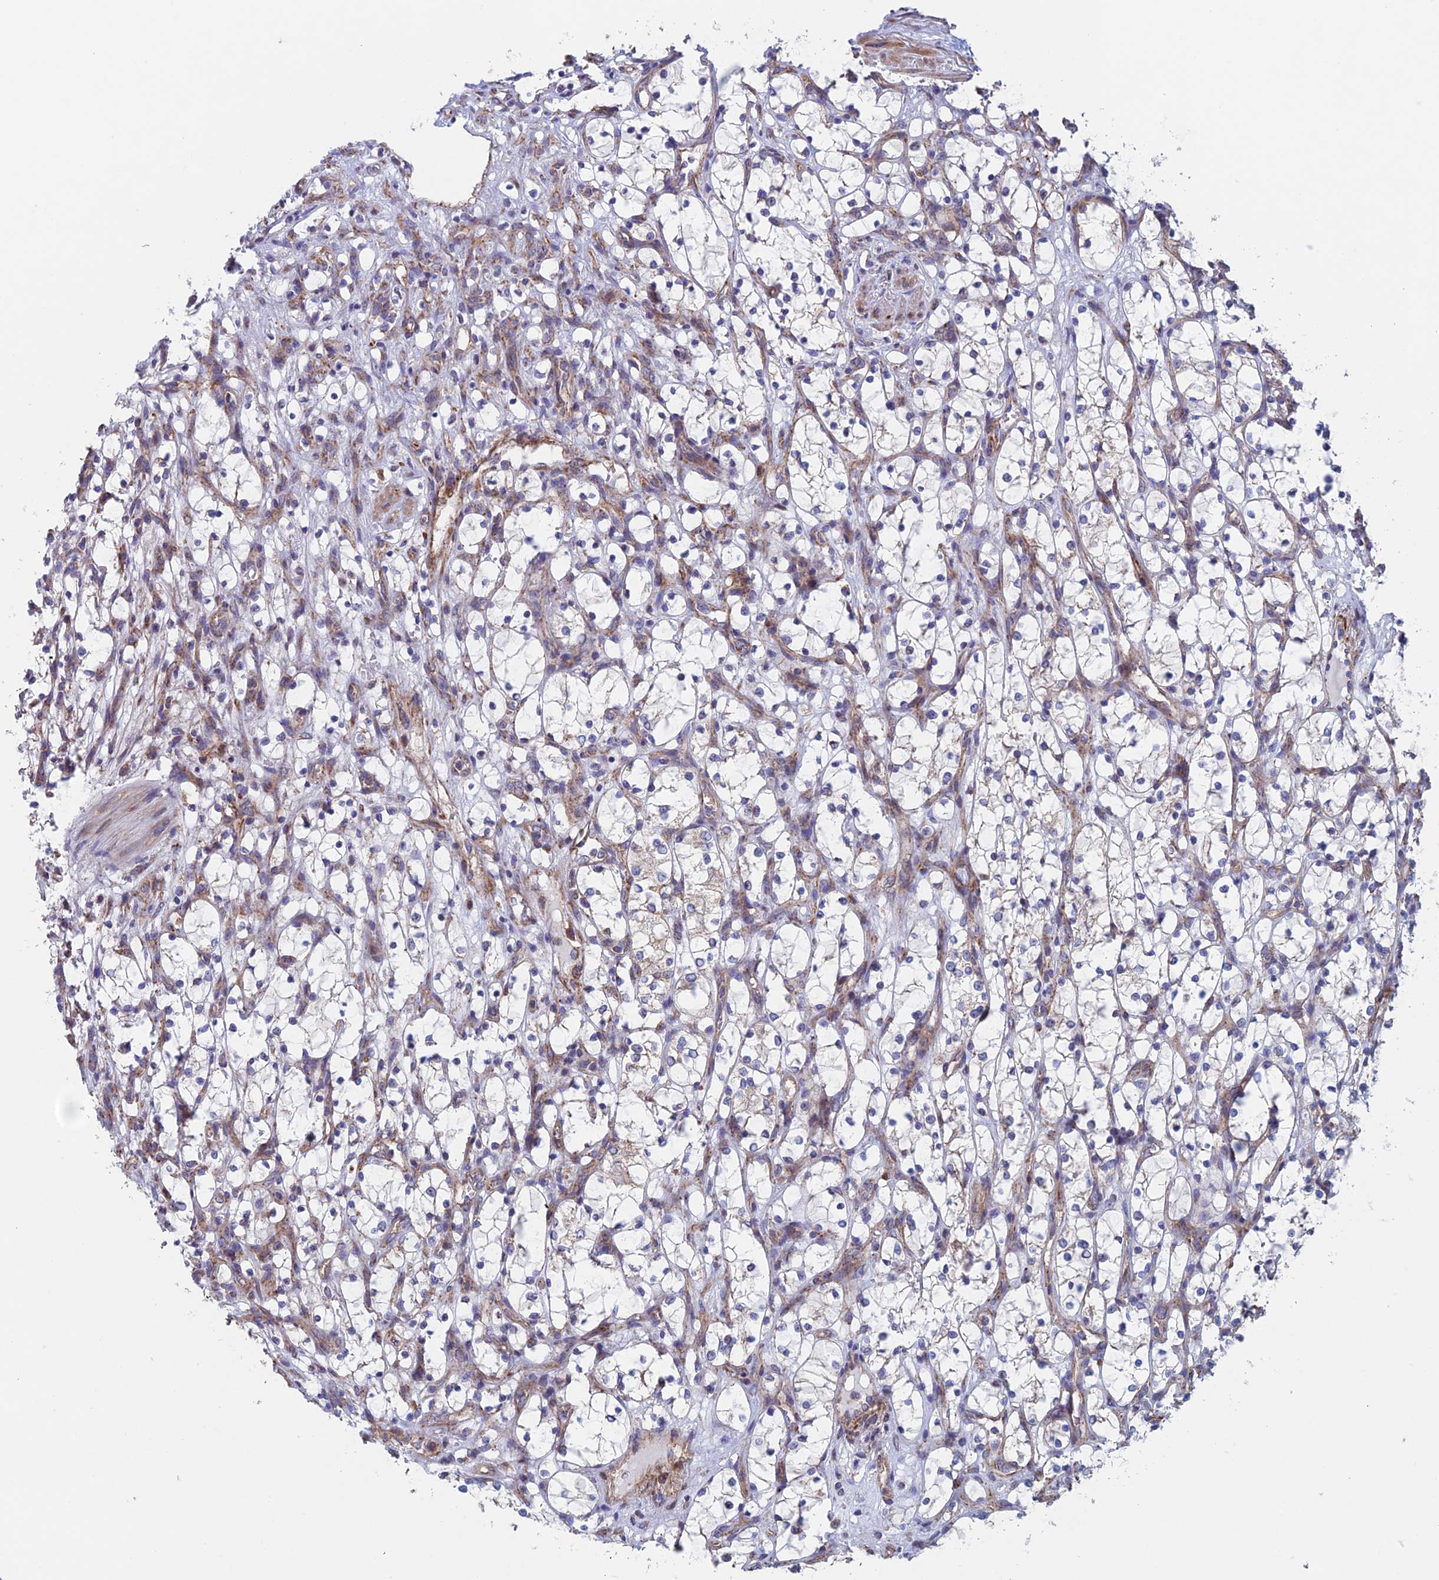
{"staining": {"intensity": "negative", "quantity": "none", "location": "none"}, "tissue": "renal cancer", "cell_type": "Tumor cells", "image_type": "cancer", "snomed": [{"axis": "morphology", "description": "Adenocarcinoma, NOS"}, {"axis": "topography", "description": "Kidney"}], "caption": "Immunohistochemistry of renal cancer demonstrates no expression in tumor cells.", "gene": "MRPL1", "patient": {"sex": "female", "age": 69}}